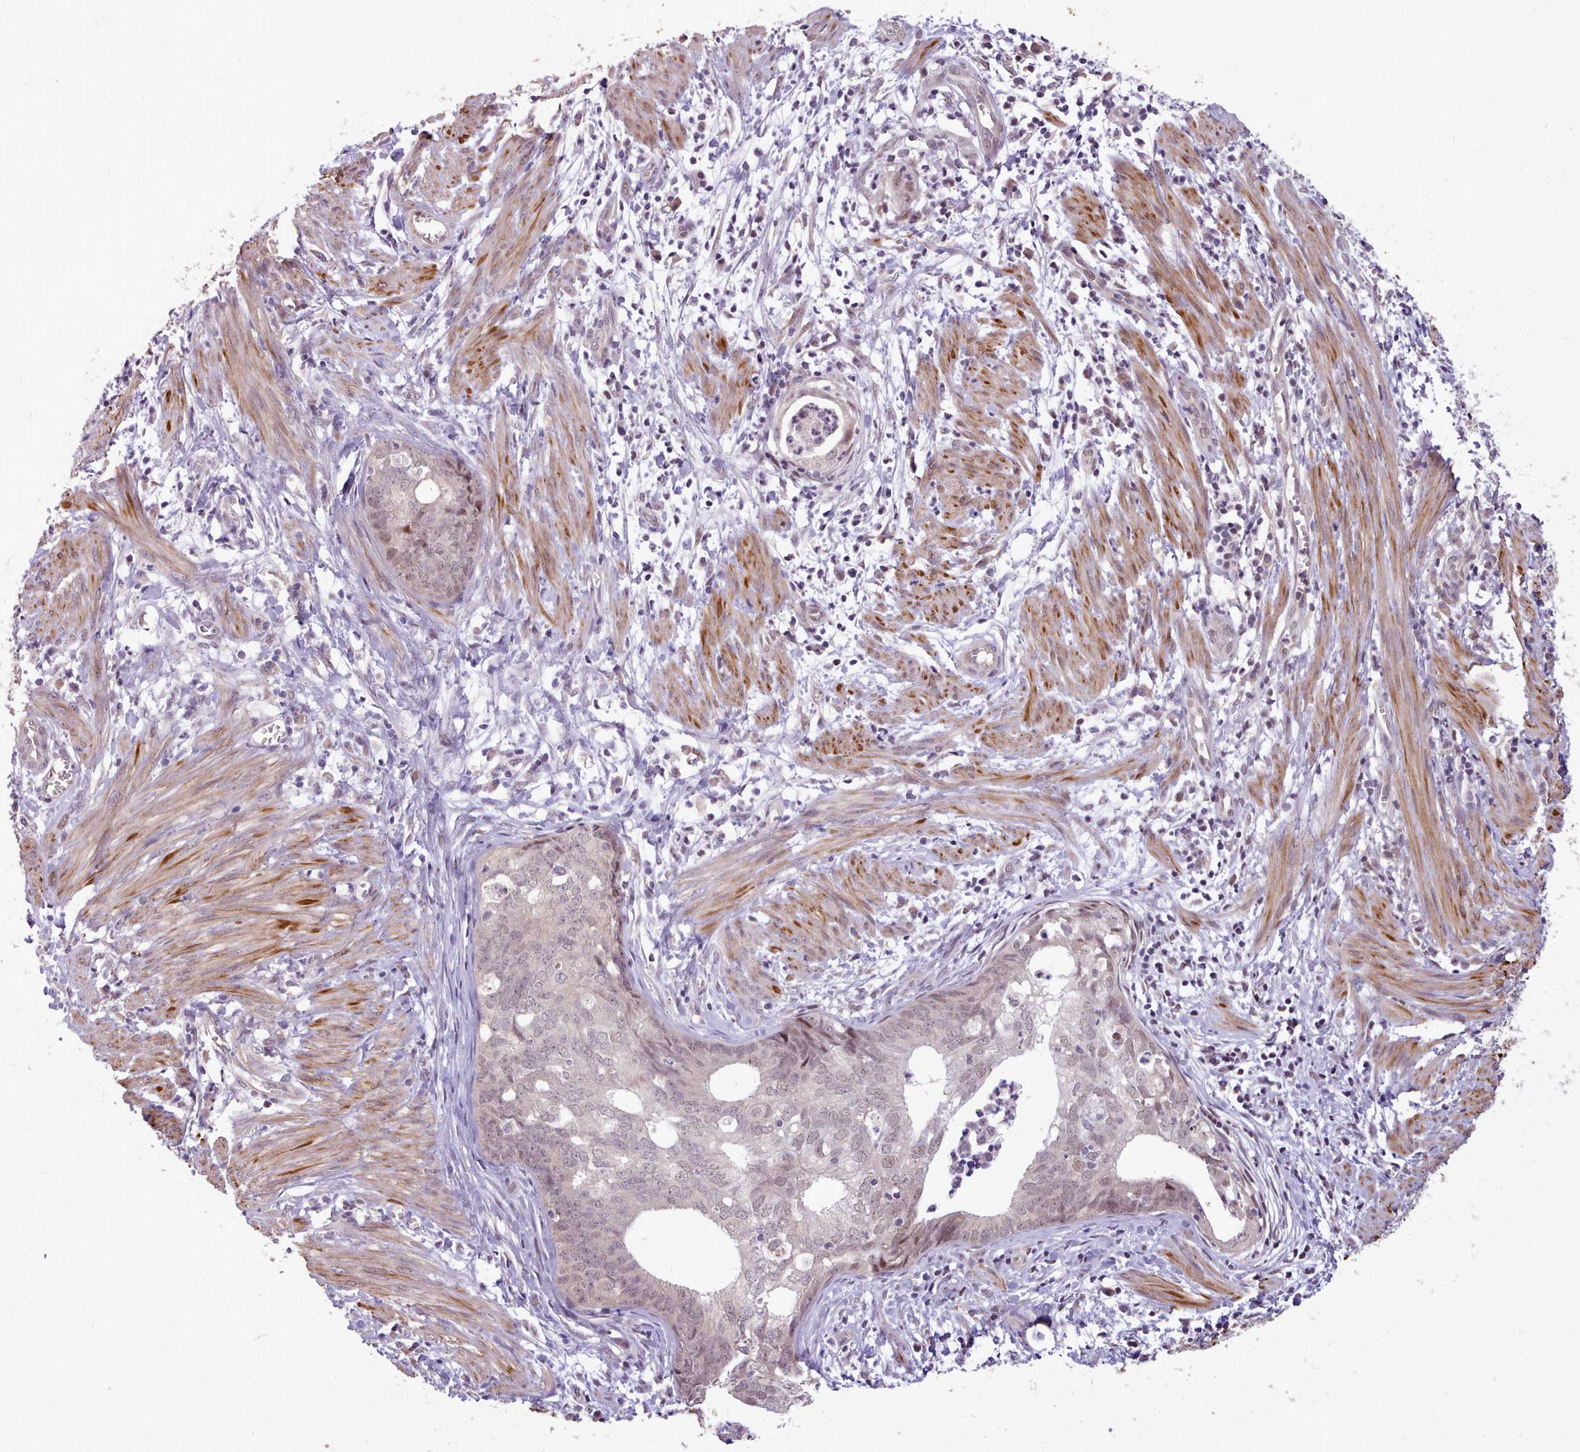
{"staining": {"intensity": "weak", "quantity": "25%-75%", "location": "nuclear"}, "tissue": "endometrial cancer", "cell_type": "Tumor cells", "image_type": "cancer", "snomed": [{"axis": "morphology", "description": "Adenocarcinoma, NOS"}, {"axis": "topography", "description": "Endometrium"}], "caption": "Protein staining of adenocarcinoma (endometrial) tissue shows weak nuclear positivity in approximately 25%-75% of tumor cells. The staining was performed using DAB, with brown indicating positive protein expression. Nuclei are stained blue with hematoxylin.", "gene": "ZNF607", "patient": {"sex": "female", "age": 68}}